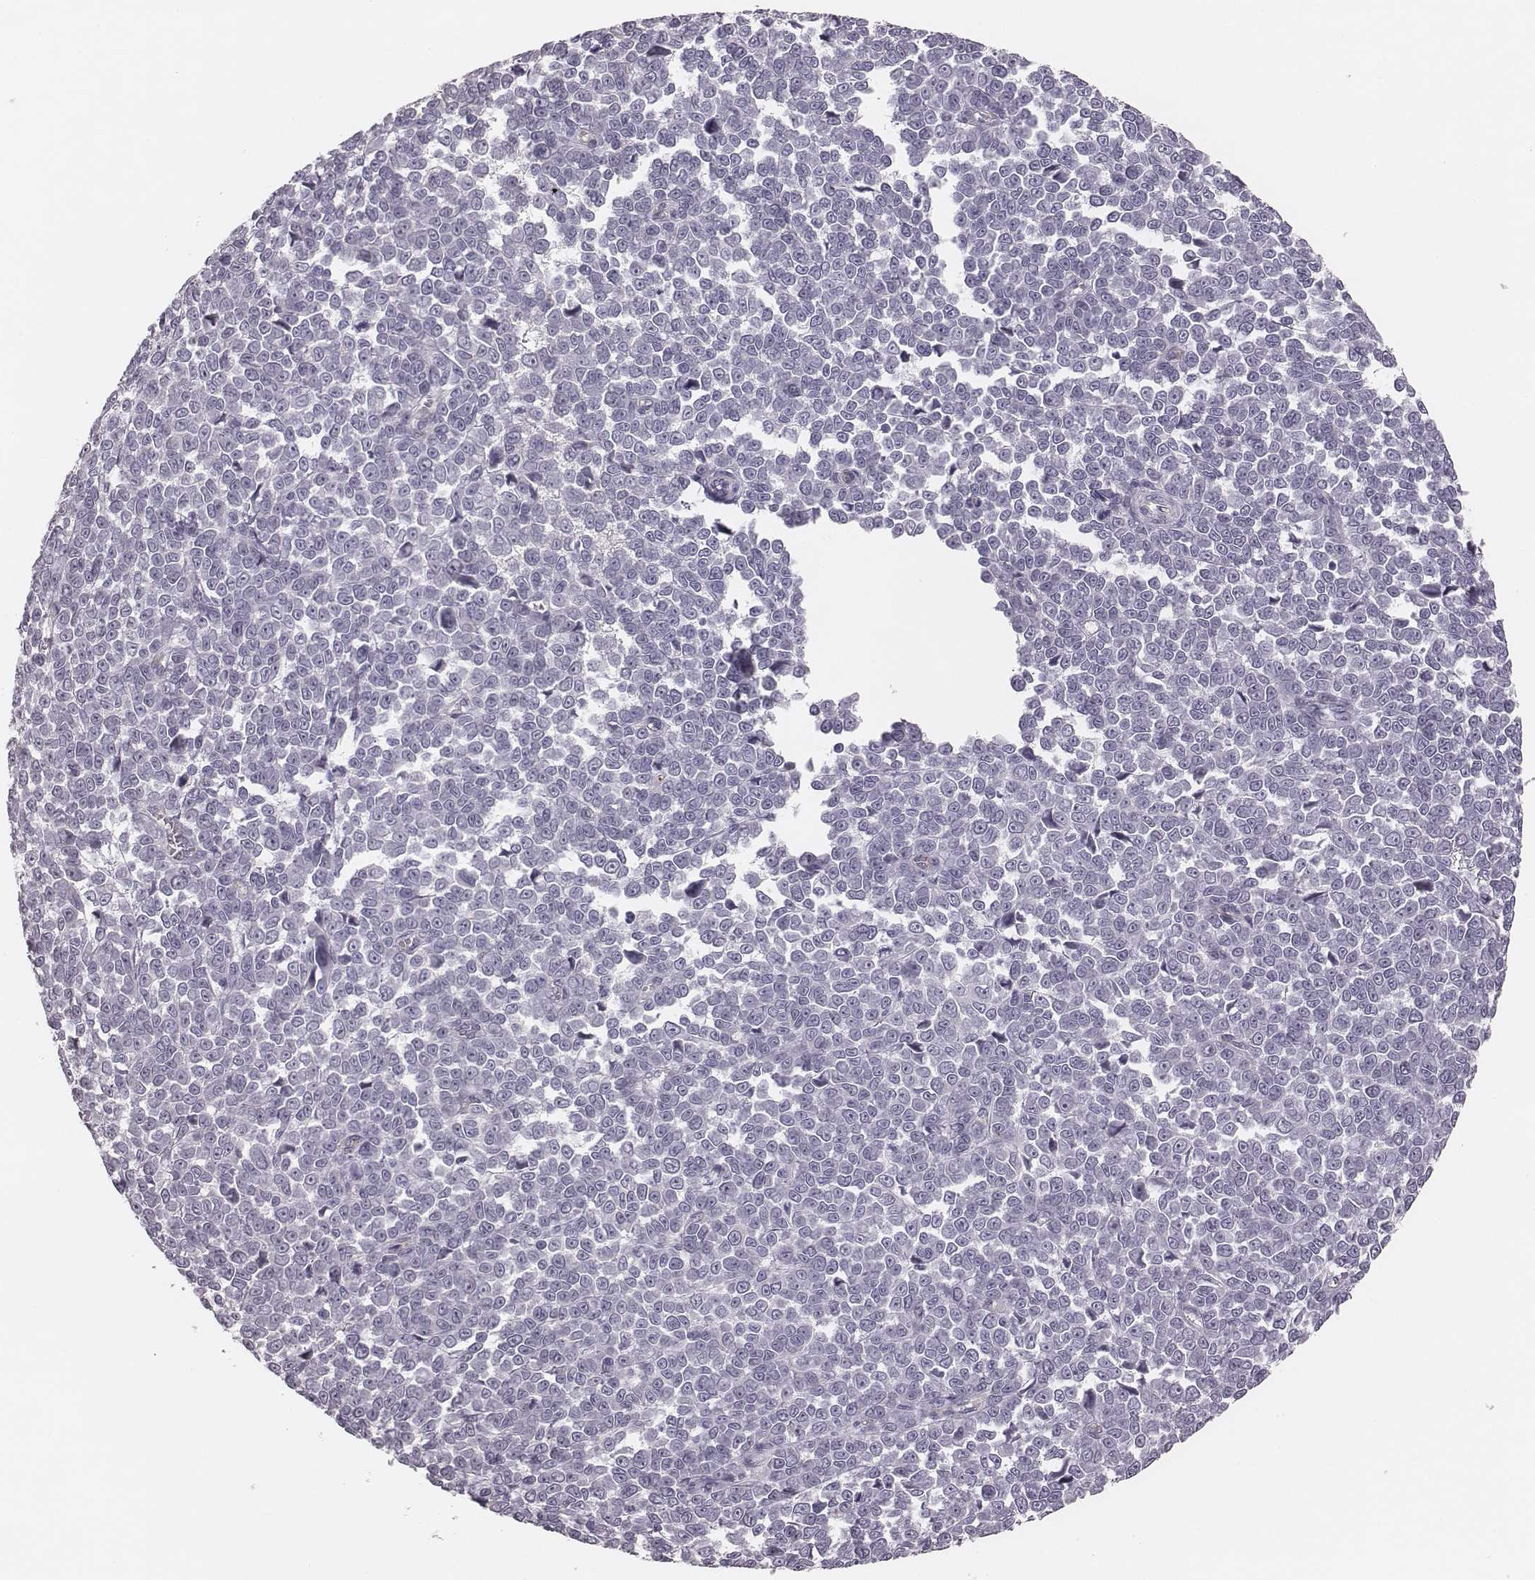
{"staining": {"intensity": "negative", "quantity": "none", "location": "none"}, "tissue": "melanoma", "cell_type": "Tumor cells", "image_type": "cancer", "snomed": [{"axis": "morphology", "description": "Malignant melanoma, NOS"}, {"axis": "topography", "description": "Skin"}], "caption": "IHC photomicrograph of melanoma stained for a protein (brown), which exhibits no expression in tumor cells.", "gene": "SPA17", "patient": {"sex": "female", "age": 95}}